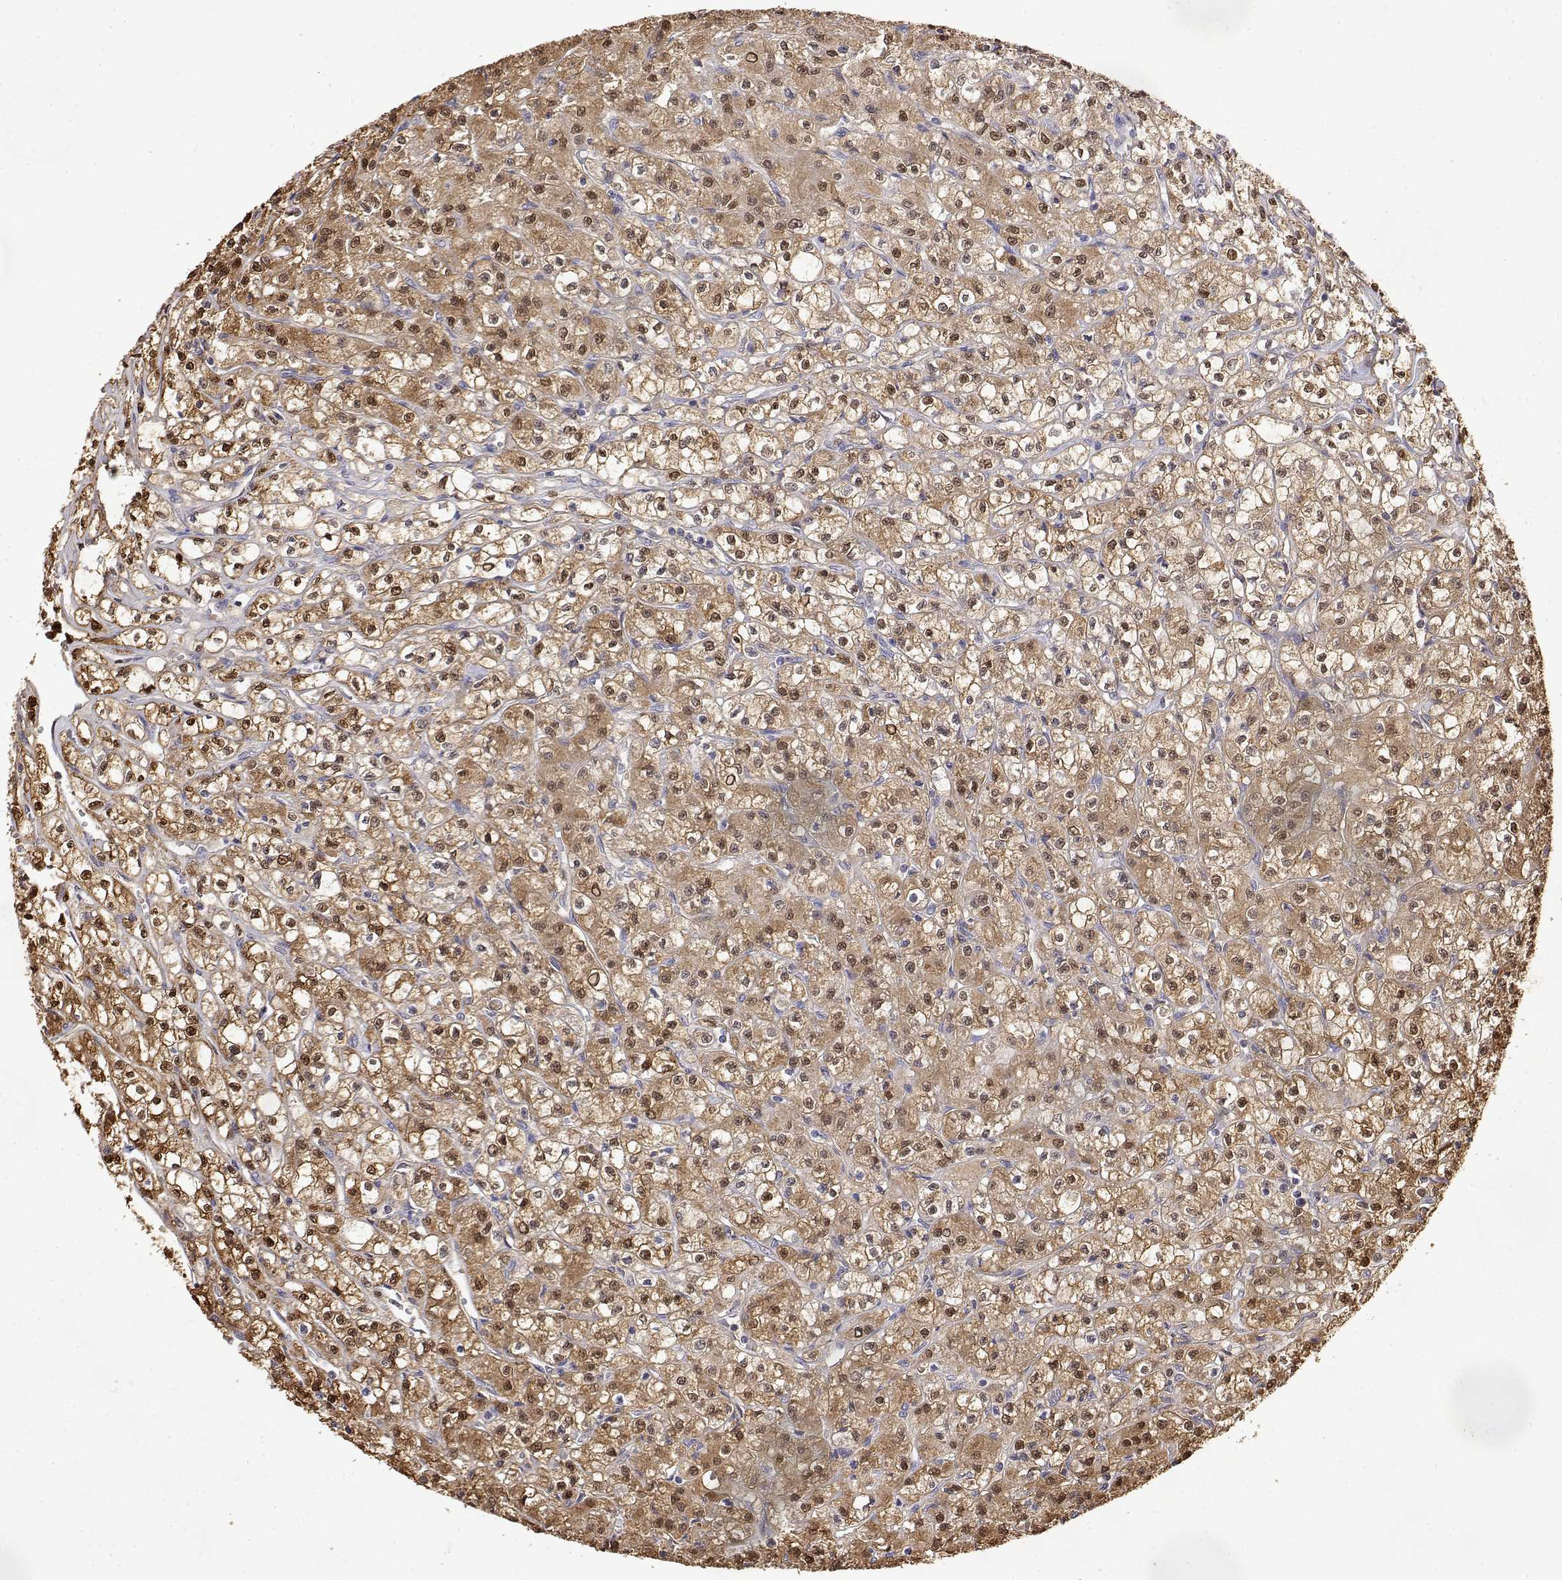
{"staining": {"intensity": "moderate", "quantity": ">75%", "location": "cytoplasmic/membranous,nuclear"}, "tissue": "renal cancer", "cell_type": "Tumor cells", "image_type": "cancer", "snomed": [{"axis": "morphology", "description": "Adenocarcinoma, NOS"}, {"axis": "topography", "description": "Kidney"}], "caption": "Tumor cells show moderate cytoplasmic/membranous and nuclear positivity in approximately >75% of cells in adenocarcinoma (renal). The protein is shown in brown color, while the nuclei are stained blue.", "gene": "TPI1", "patient": {"sex": "female", "age": 70}}